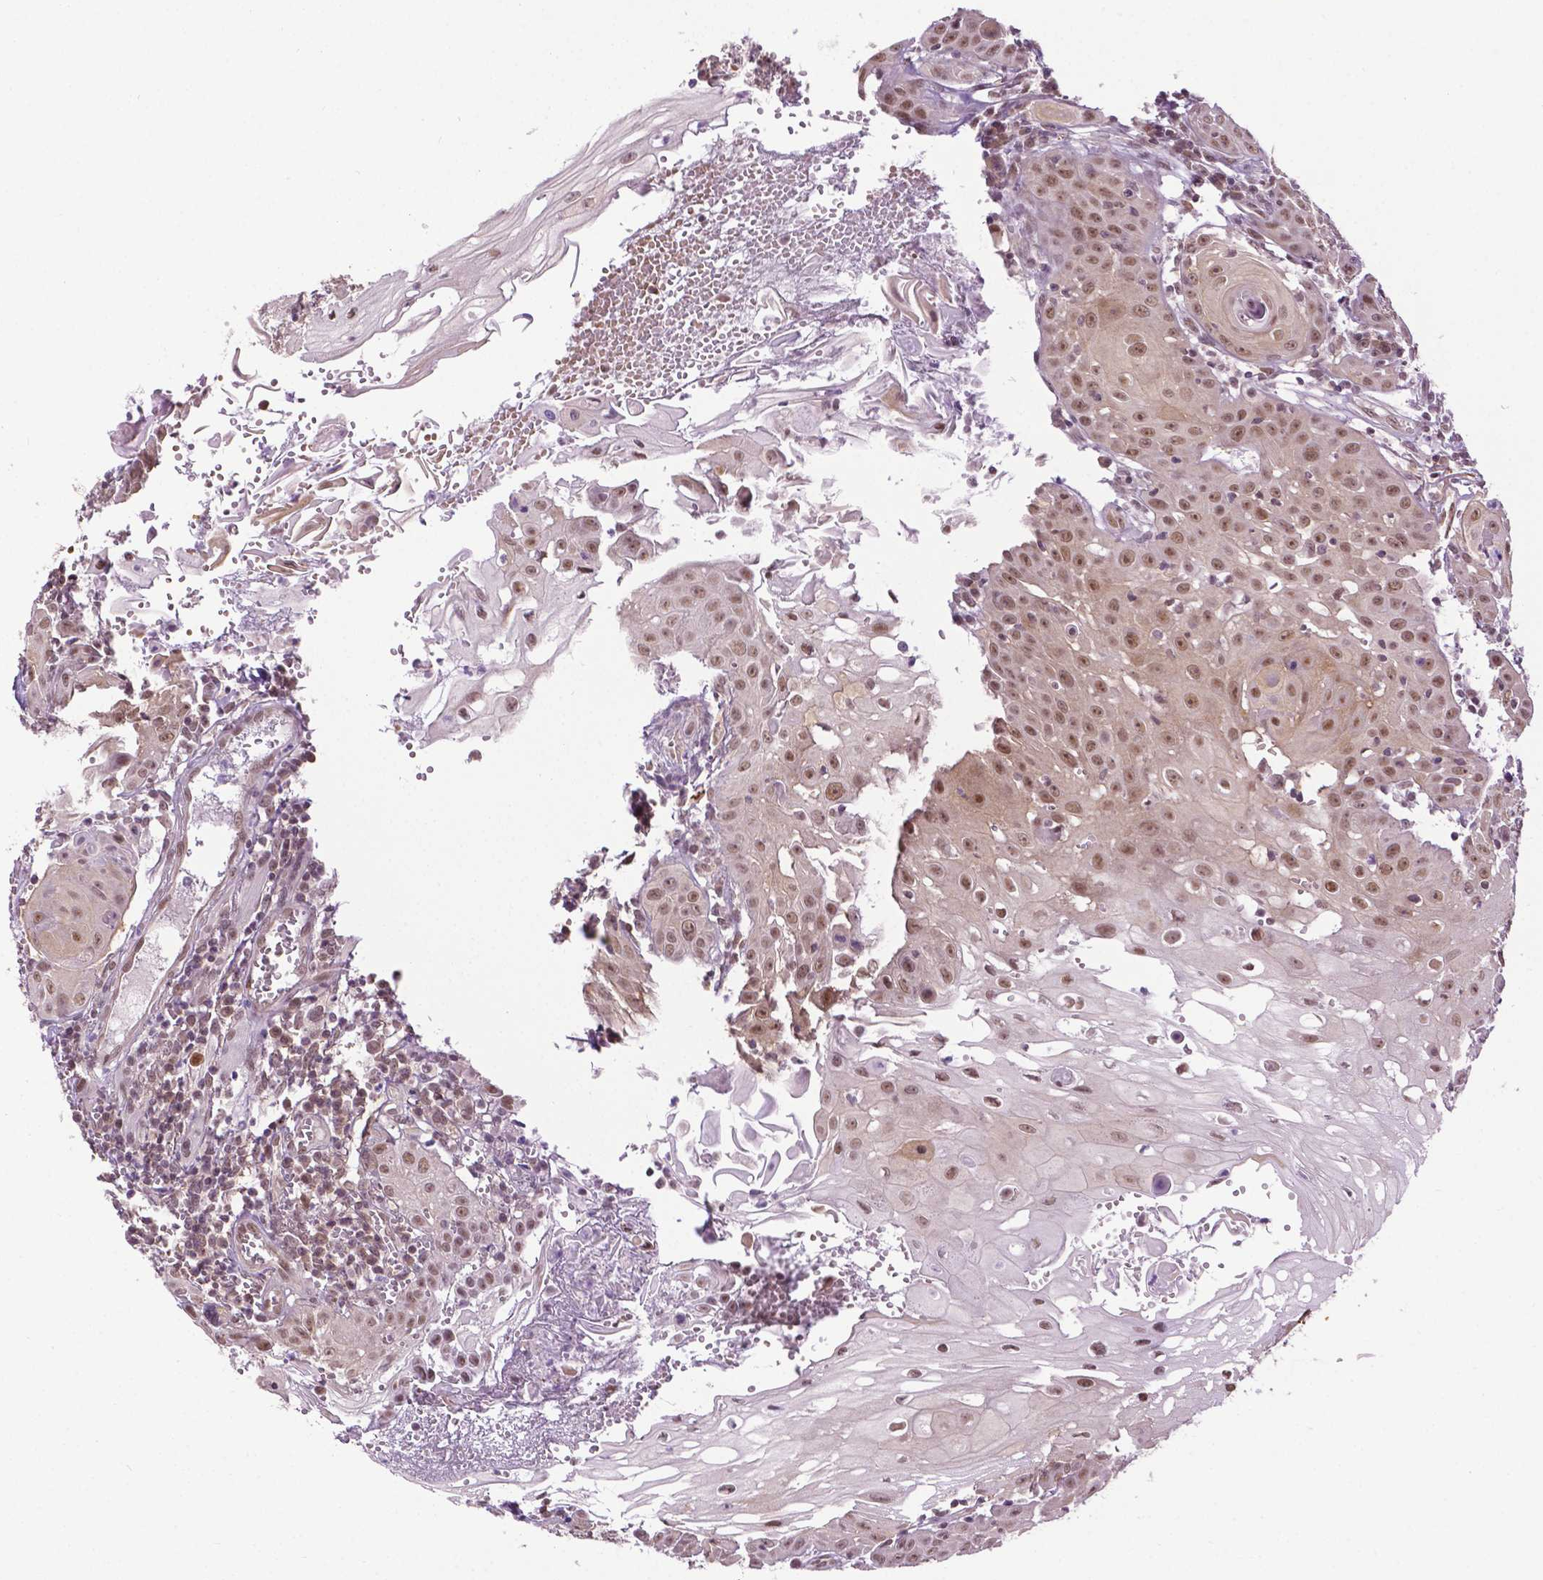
{"staining": {"intensity": "moderate", "quantity": ">75%", "location": "nuclear"}, "tissue": "head and neck cancer", "cell_type": "Tumor cells", "image_type": "cancer", "snomed": [{"axis": "morphology", "description": "Squamous cell carcinoma, NOS"}, {"axis": "topography", "description": "Head-Neck"}], "caption": "Protein staining of squamous cell carcinoma (head and neck) tissue exhibits moderate nuclear staining in about >75% of tumor cells. (Stains: DAB (3,3'-diaminobenzidine) in brown, nuclei in blue, Microscopy: brightfield microscopy at high magnification).", "gene": "UBQLN4", "patient": {"sex": "female", "age": 80}}